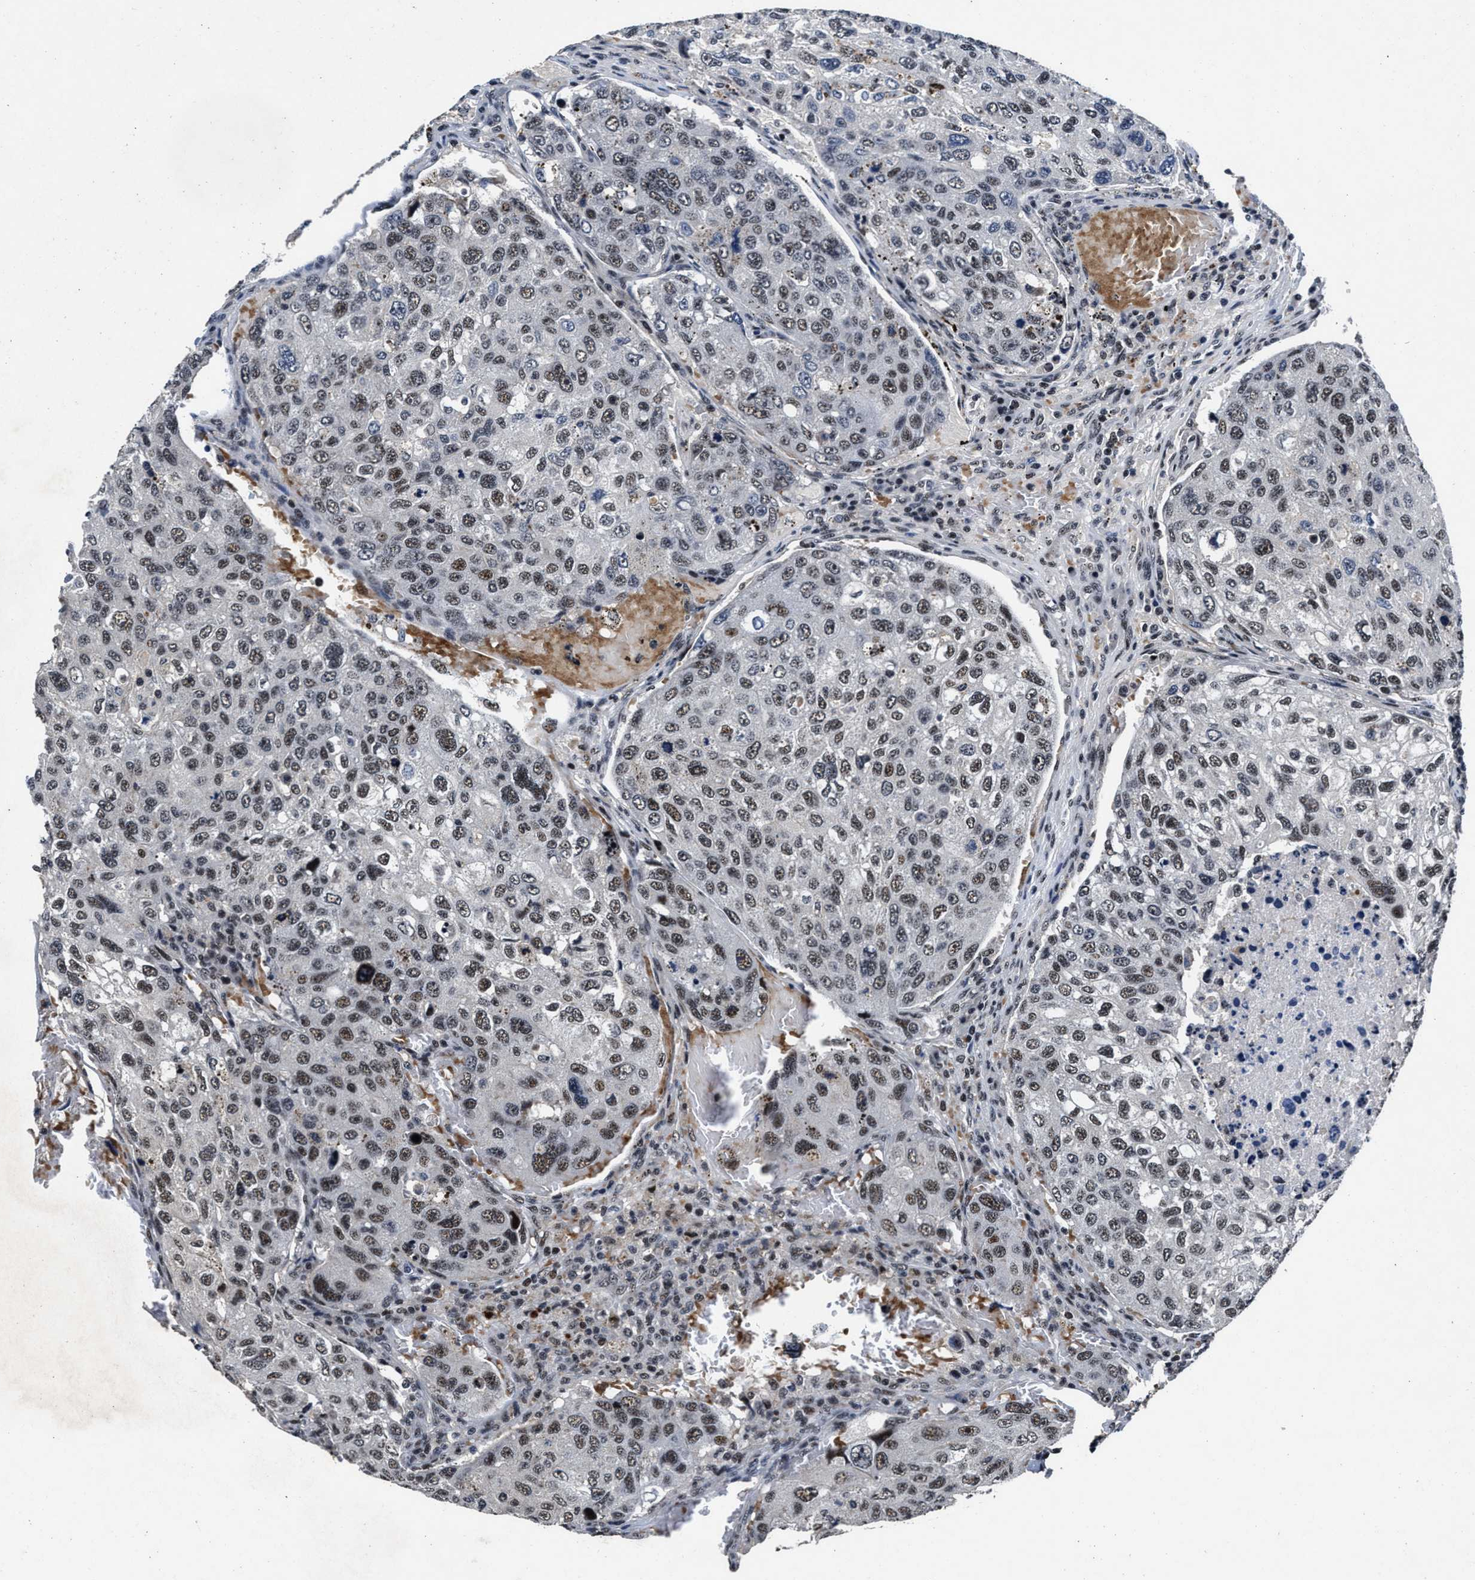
{"staining": {"intensity": "weak", "quantity": ">75%", "location": "nuclear"}, "tissue": "urothelial cancer", "cell_type": "Tumor cells", "image_type": "cancer", "snomed": [{"axis": "morphology", "description": "Urothelial carcinoma, High grade"}, {"axis": "topography", "description": "Lymph node"}, {"axis": "topography", "description": "Urinary bladder"}], "caption": "Approximately >75% of tumor cells in human urothelial cancer show weak nuclear protein expression as visualized by brown immunohistochemical staining.", "gene": "ZNF233", "patient": {"sex": "male", "age": 51}}